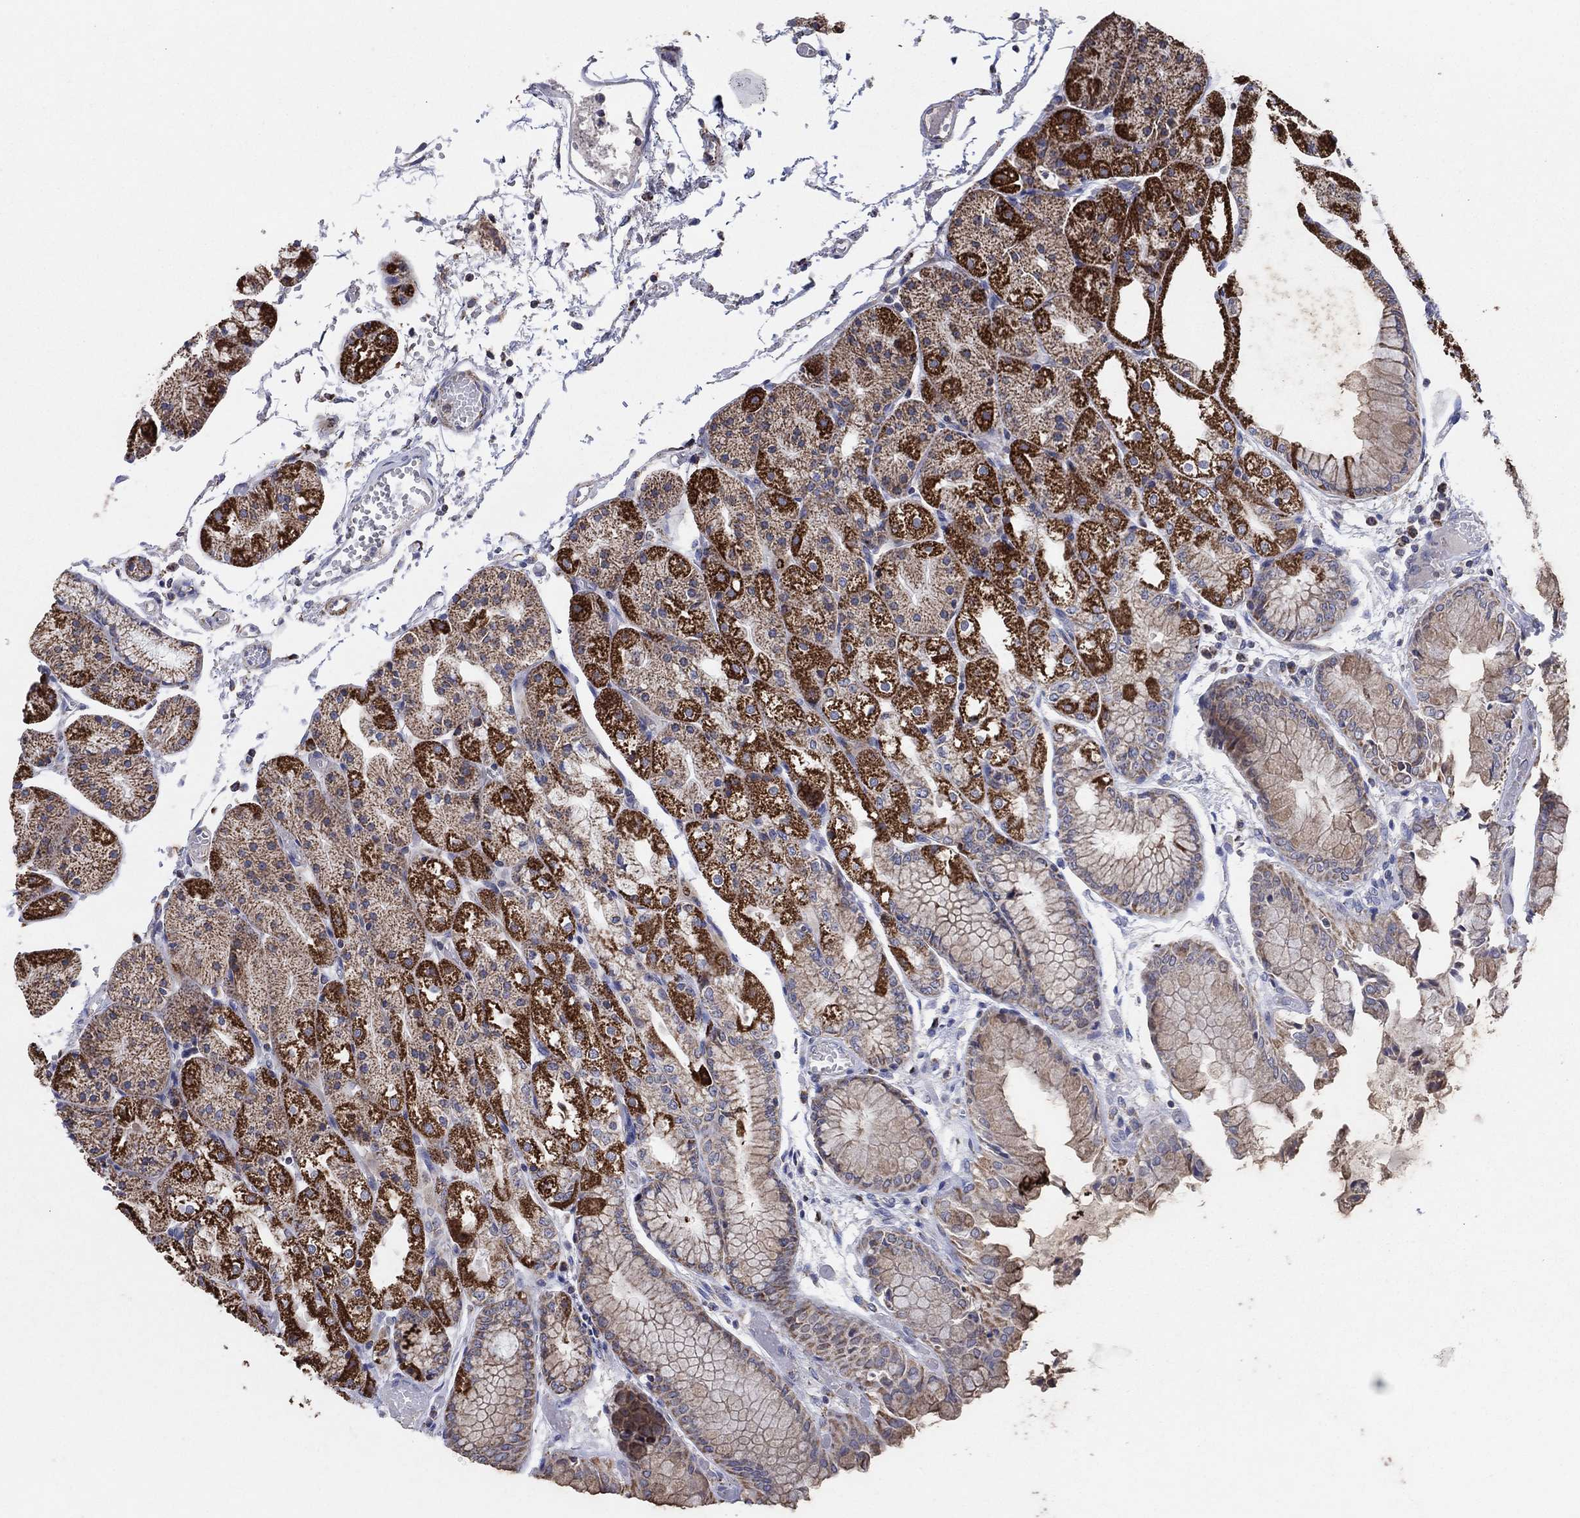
{"staining": {"intensity": "strong", "quantity": "25%-75%", "location": "cytoplasmic/membranous"}, "tissue": "stomach", "cell_type": "Glandular cells", "image_type": "normal", "snomed": [{"axis": "morphology", "description": "Normal tissue, NOS"}, {"axis": "topography", "description": "Stomach, upper"}], "caption": "DAB (3,3'-diaminobenzidine) immunohistochemical staining of benign human stomach demonstrates strong cytoplasmic/membranous protein expression in about 25%-75% of glandular cells. The protein is stained brown, and the nuclei are stained in blue (DAB (3,3'-diaminobenzidine) IHC with brightfield microscopy, high magnification).", "gene": "C9orf85", "patient": {"sex": "male", "age": 72}}